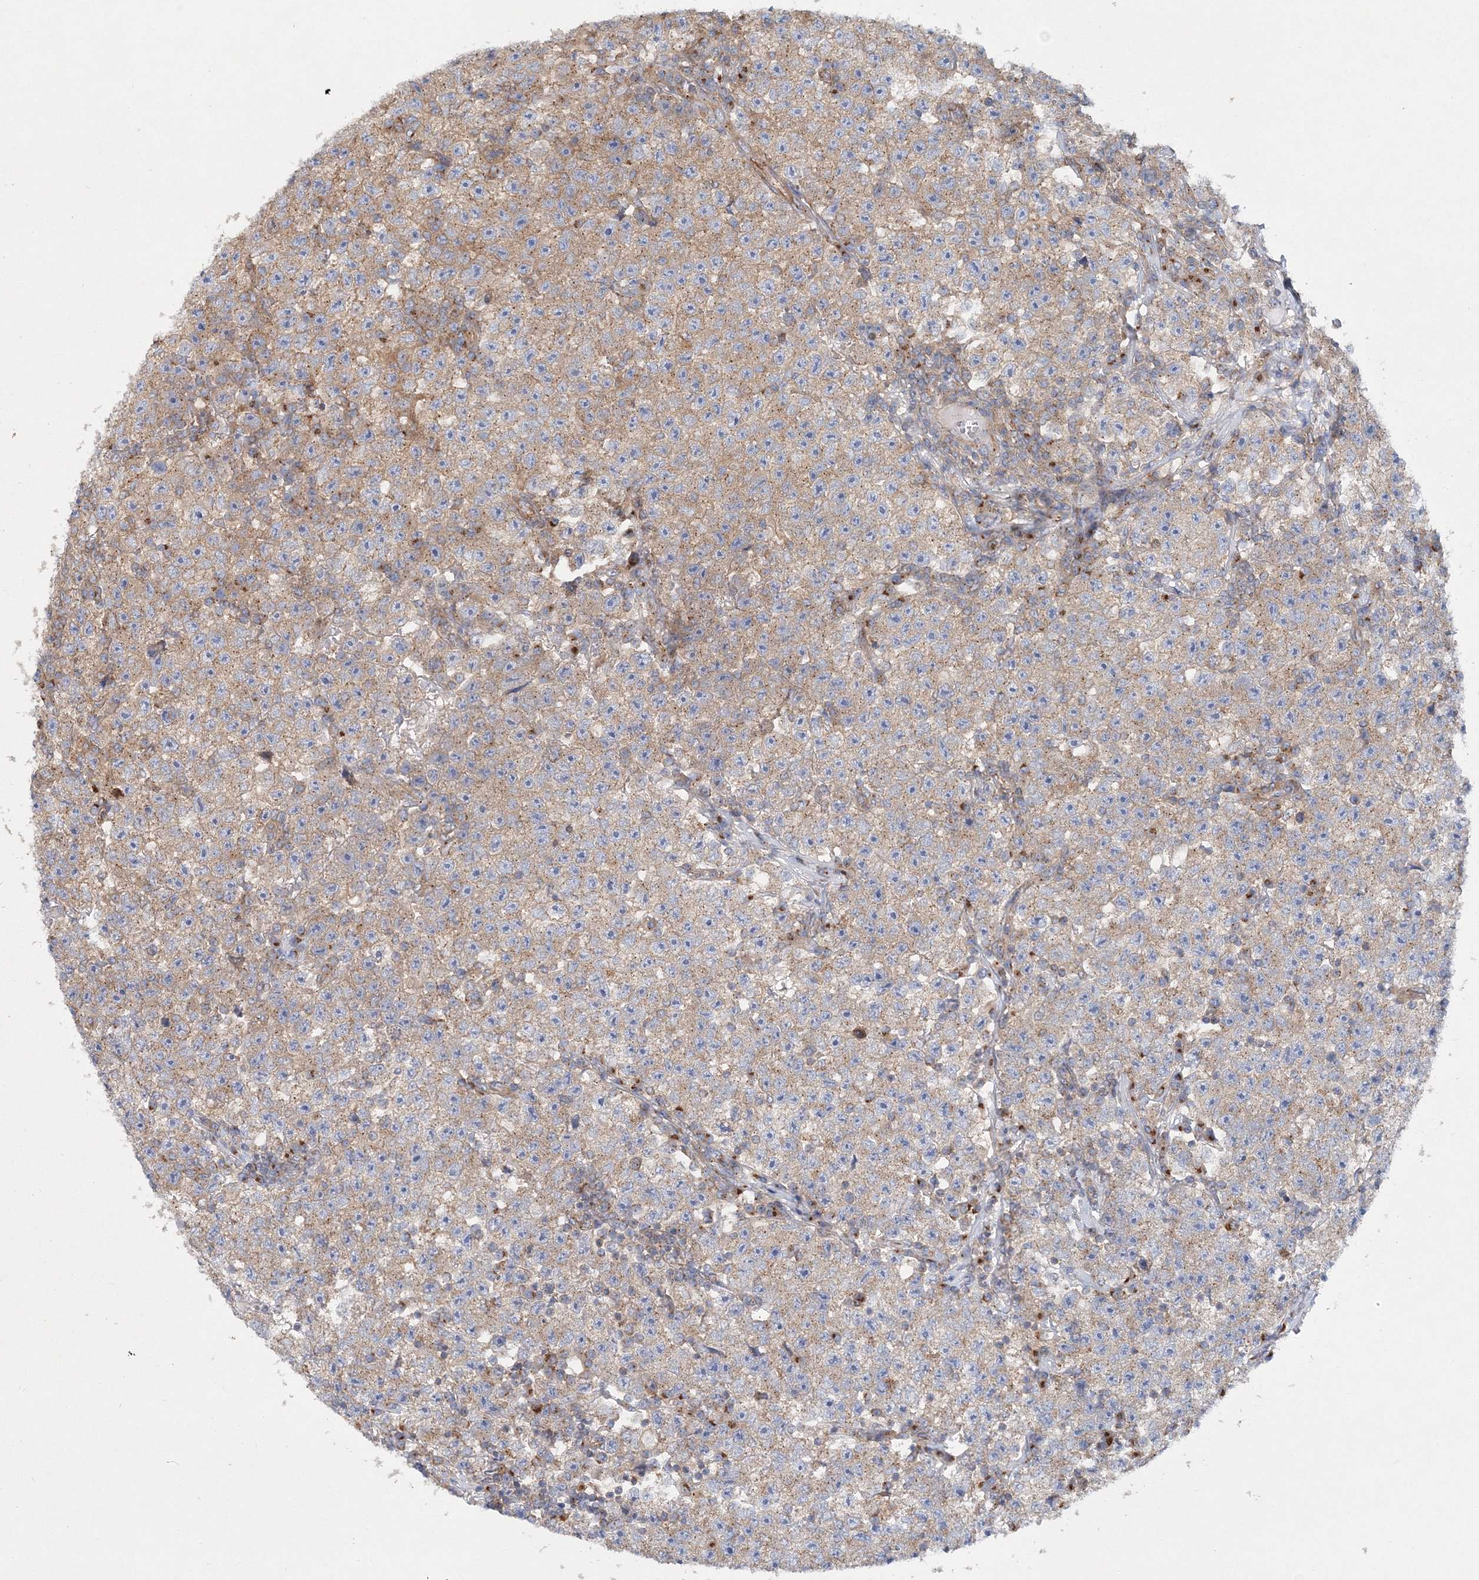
{"staining": {"intensity": "moderate", "quantity": ">75%", "location": "cytoplasmic/membranous"}, "tissue": "testis cancer", "cell_type": "Tumor cells", "image_type": "cancer", "snomed": [{"axis": "morphology", "description": "Seminoma, NOS"}, {"axis": "topography", "description": "Testis"}], "caption": "Protein analysis of testis cancer (seminoma) tissue demonstrates moderate cytoplasmic/membranous positivity in approximately >75% of tumor cells.", "gene": "SEC23IP", "patient": {"sex": "male", "age": 22}}